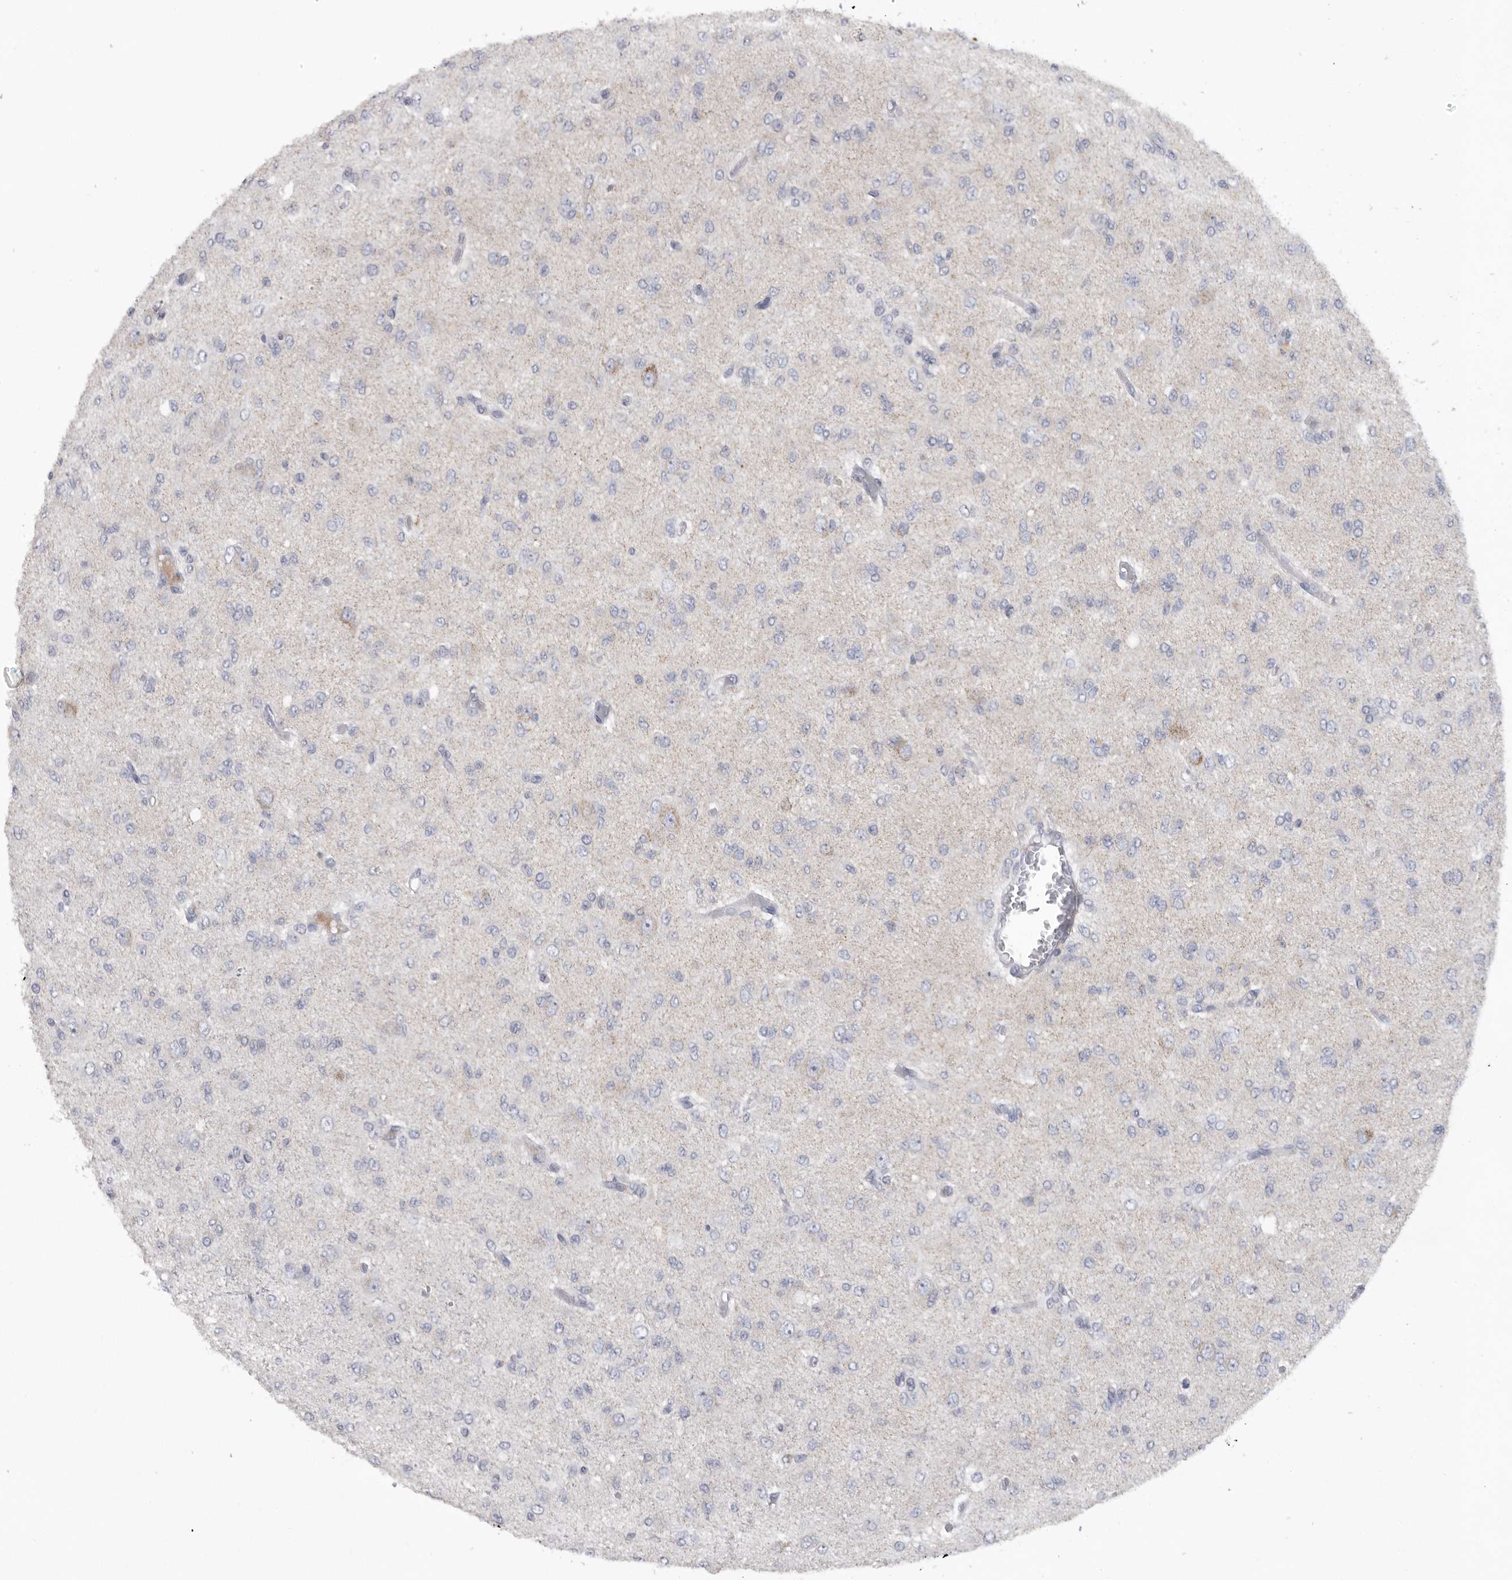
{"staining": {"intensity": "negative", "quantity": "none", "location": "none"}, "tissue": "glioma", "cell_type": "Tumor cells", "image_type": "cancer", "snomed": [{"axis": "morphology", "description": "Glioma, malignant, High grade"}, {"axis": "topography", "description": "Brain"}], "caption": "Tumor cells show no significant positivity in high-grade glioma (malignant).", "gene": "USP24", "patient": {"sex": "female", "age": 59}}